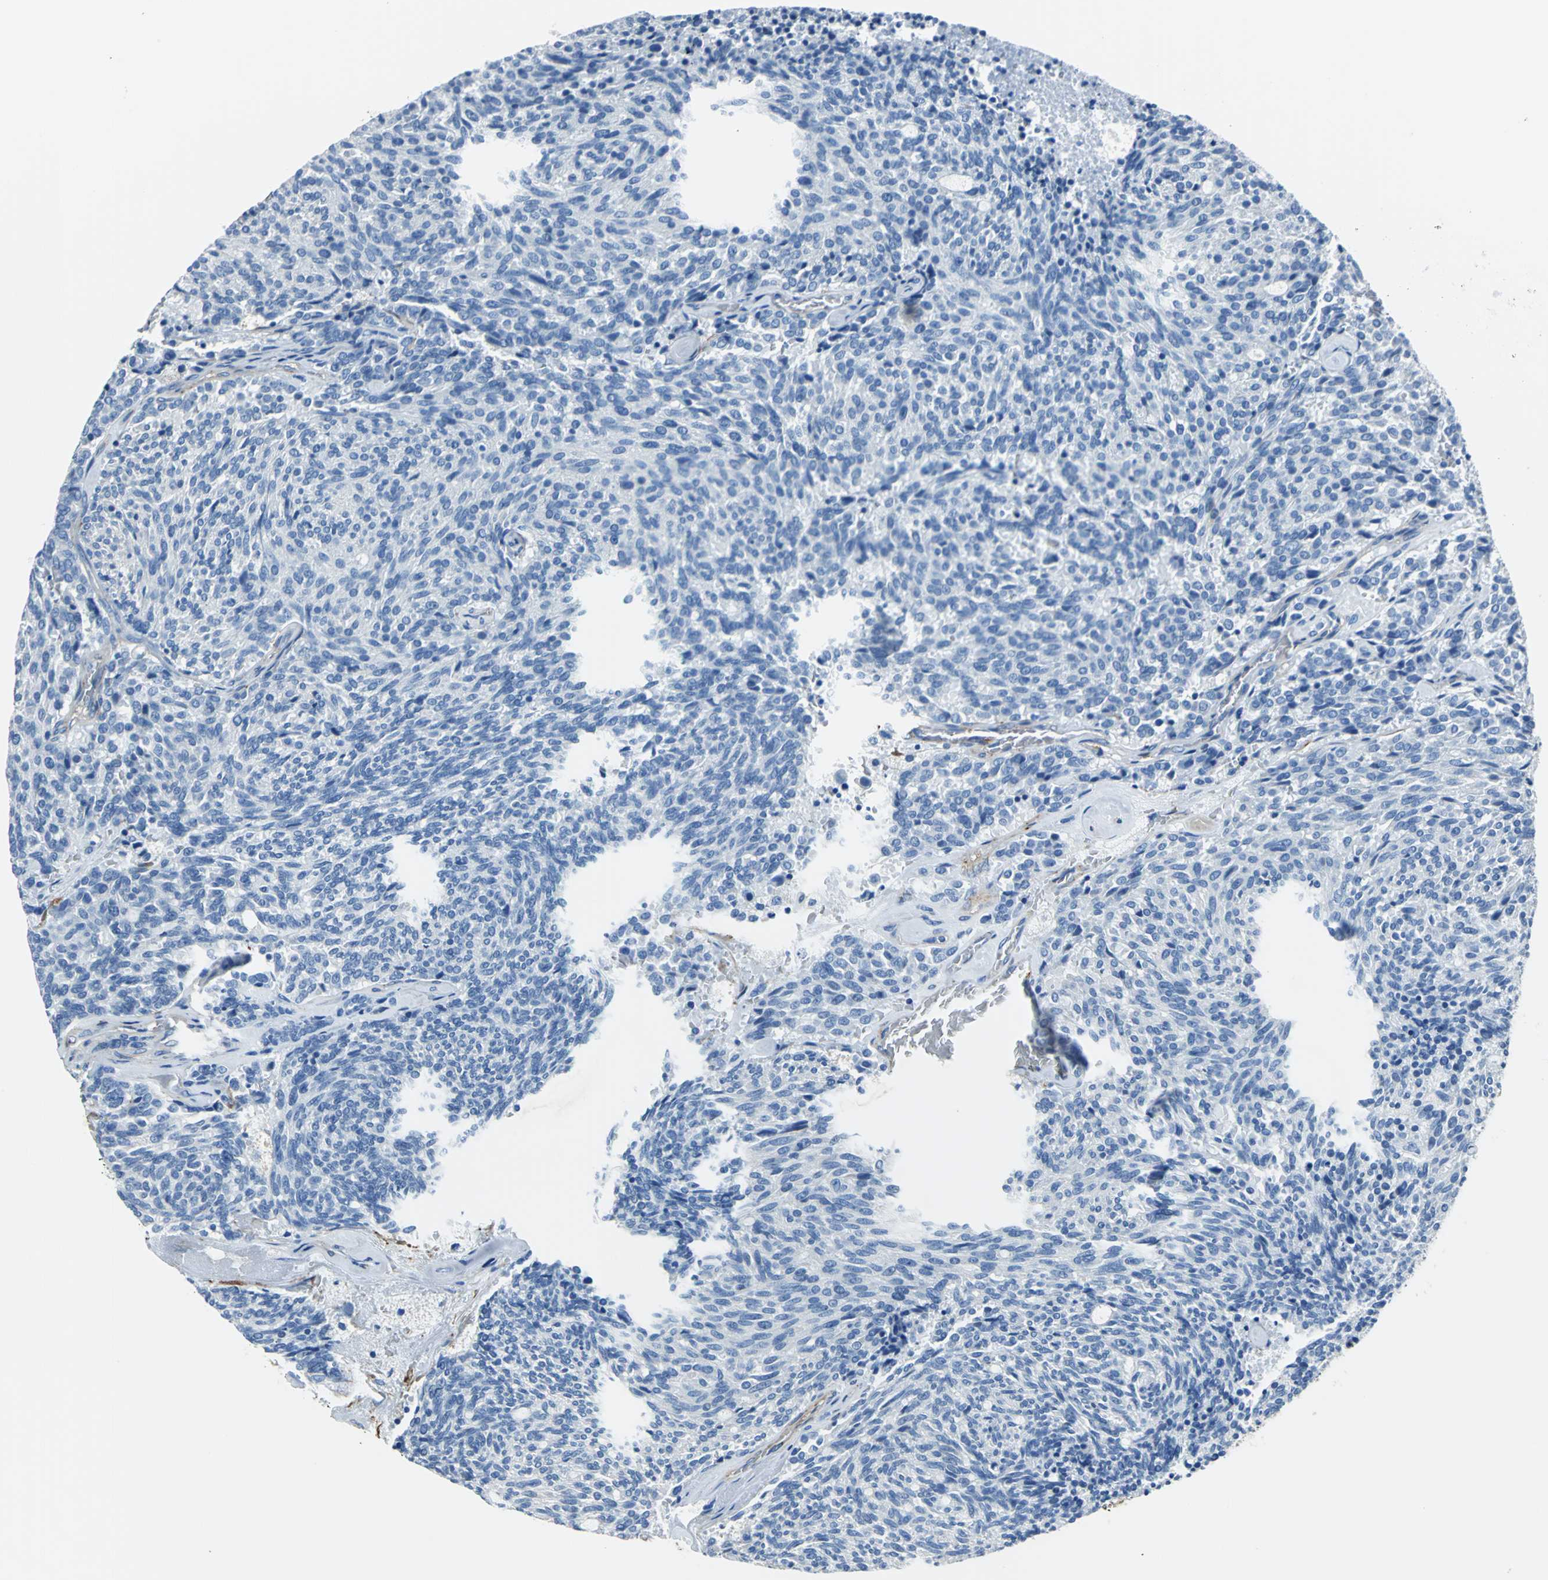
{"staining": {"intensity": "negative", "quantity": "none", "location": "none"}, "tissue": "carcinoid", "cell_type": "Tumor cells", "image_type": "cancer", "snomed": [{"axis": "morphology", "description": "Carcinoid, malignant, NOS"}, {"axis": "topography", "description": "Pancreas"}], "caption": "Immunohistochemical staining of human carcinoid exhibits no significant positivity in tumor cells. (Stains: DAB (3,3'-diaminobenzidine) immunohistochemistry (IHC) with hematoxylin counter stain, Microscopy: brightfield microscopy at high magnification).", "gene": "AKAP12", "patient": {"sex": "female", "age": 54}}